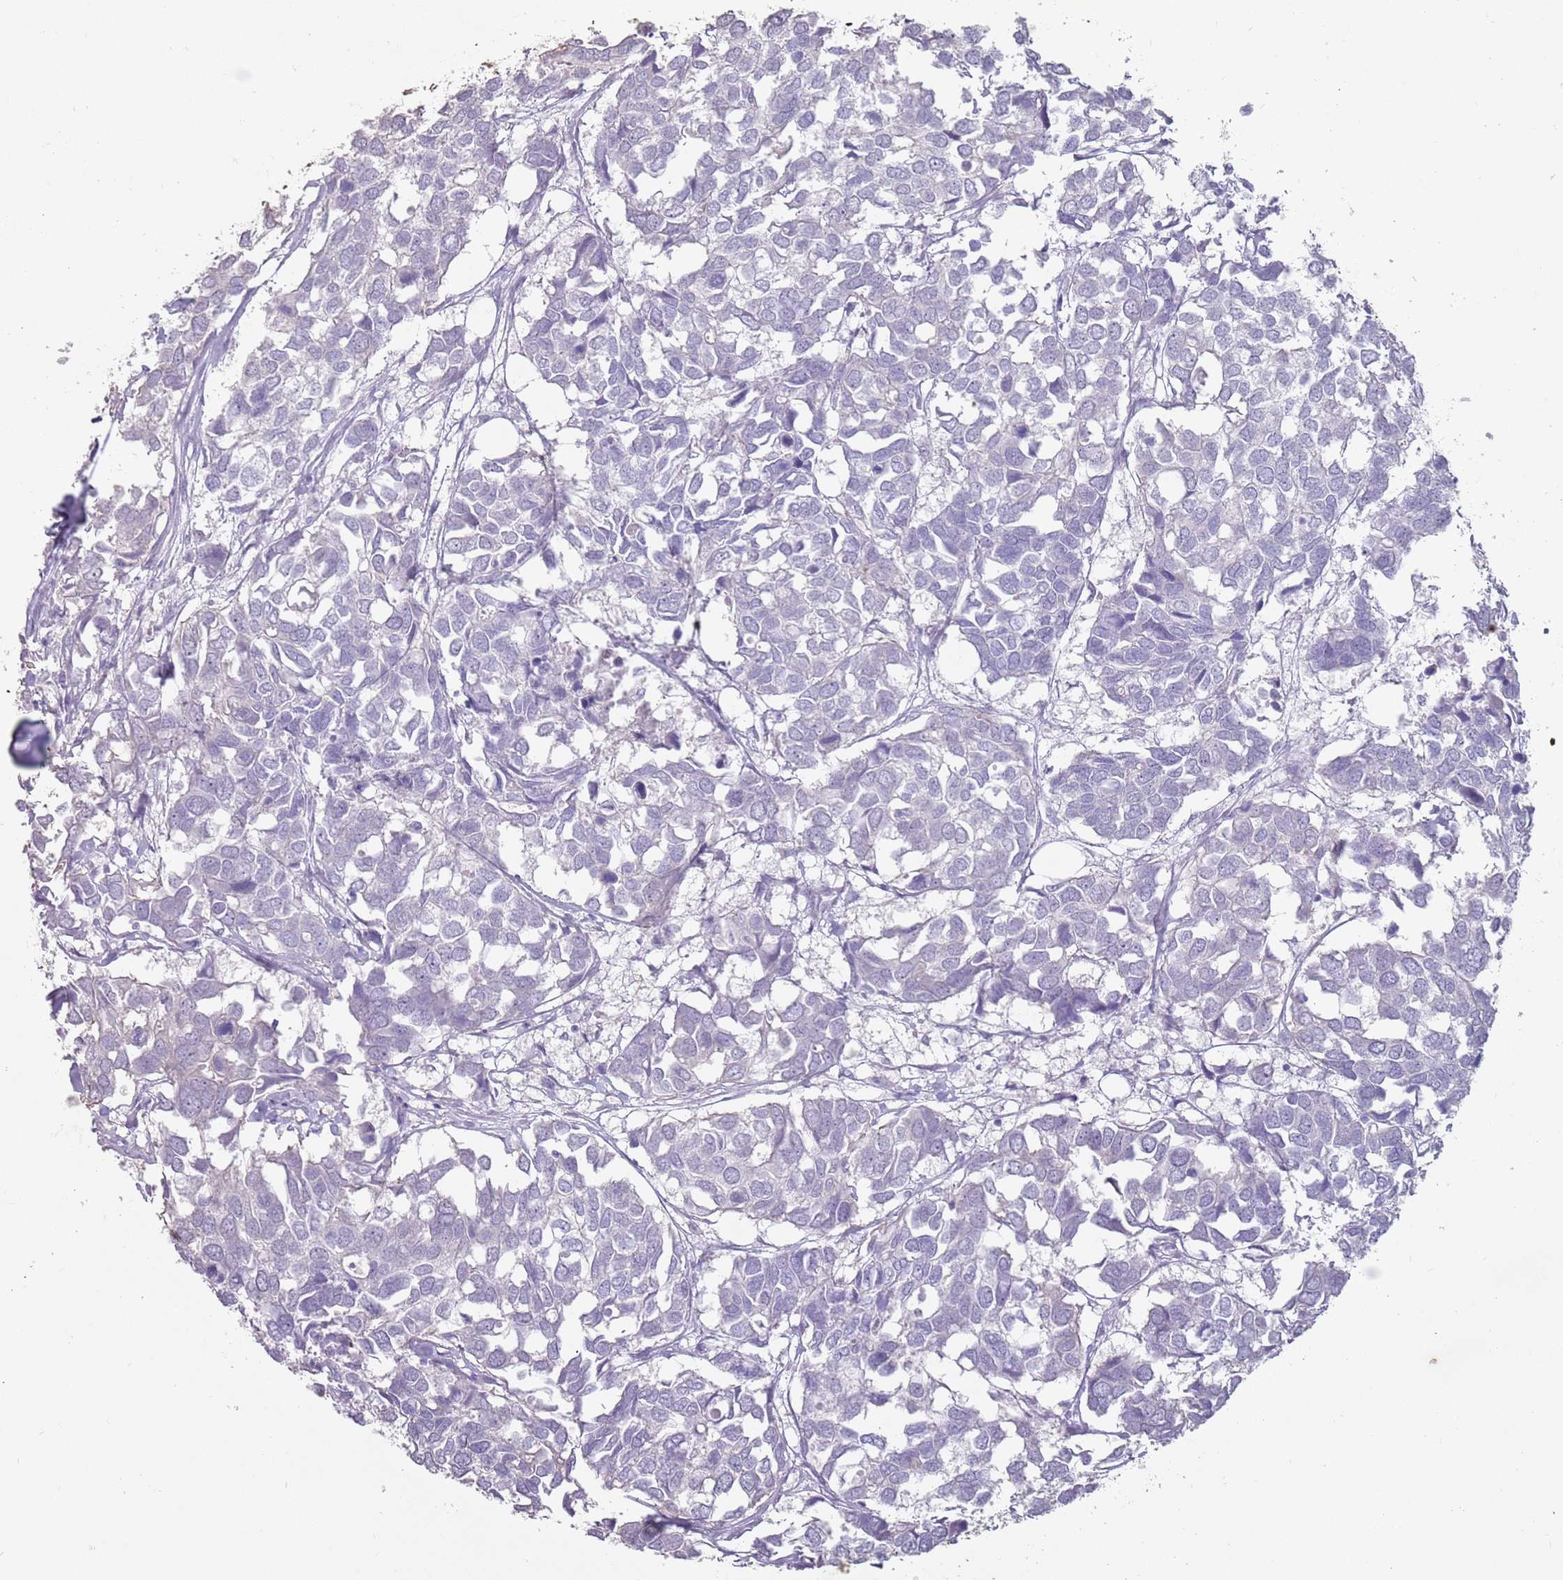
{"staining": {"intensity": "negative", "quantity": "none", "location": "none"}, "tissue": "breast cancer", "cell_type": "Tumor cells", "image_type": "cancer", "snomed": [{"axis": "morphology", "description": "Duct carcinoma"}, {"axis": "topography", "description": "Breast"}], "caption": "The immunohistochemistry (IHC) histopathology image has no significant positivity in tumor cells of breast invasive ductal carcinoma tissue.", "gene": "STYK1", "patient": {"sex": "female", "age": 83}}